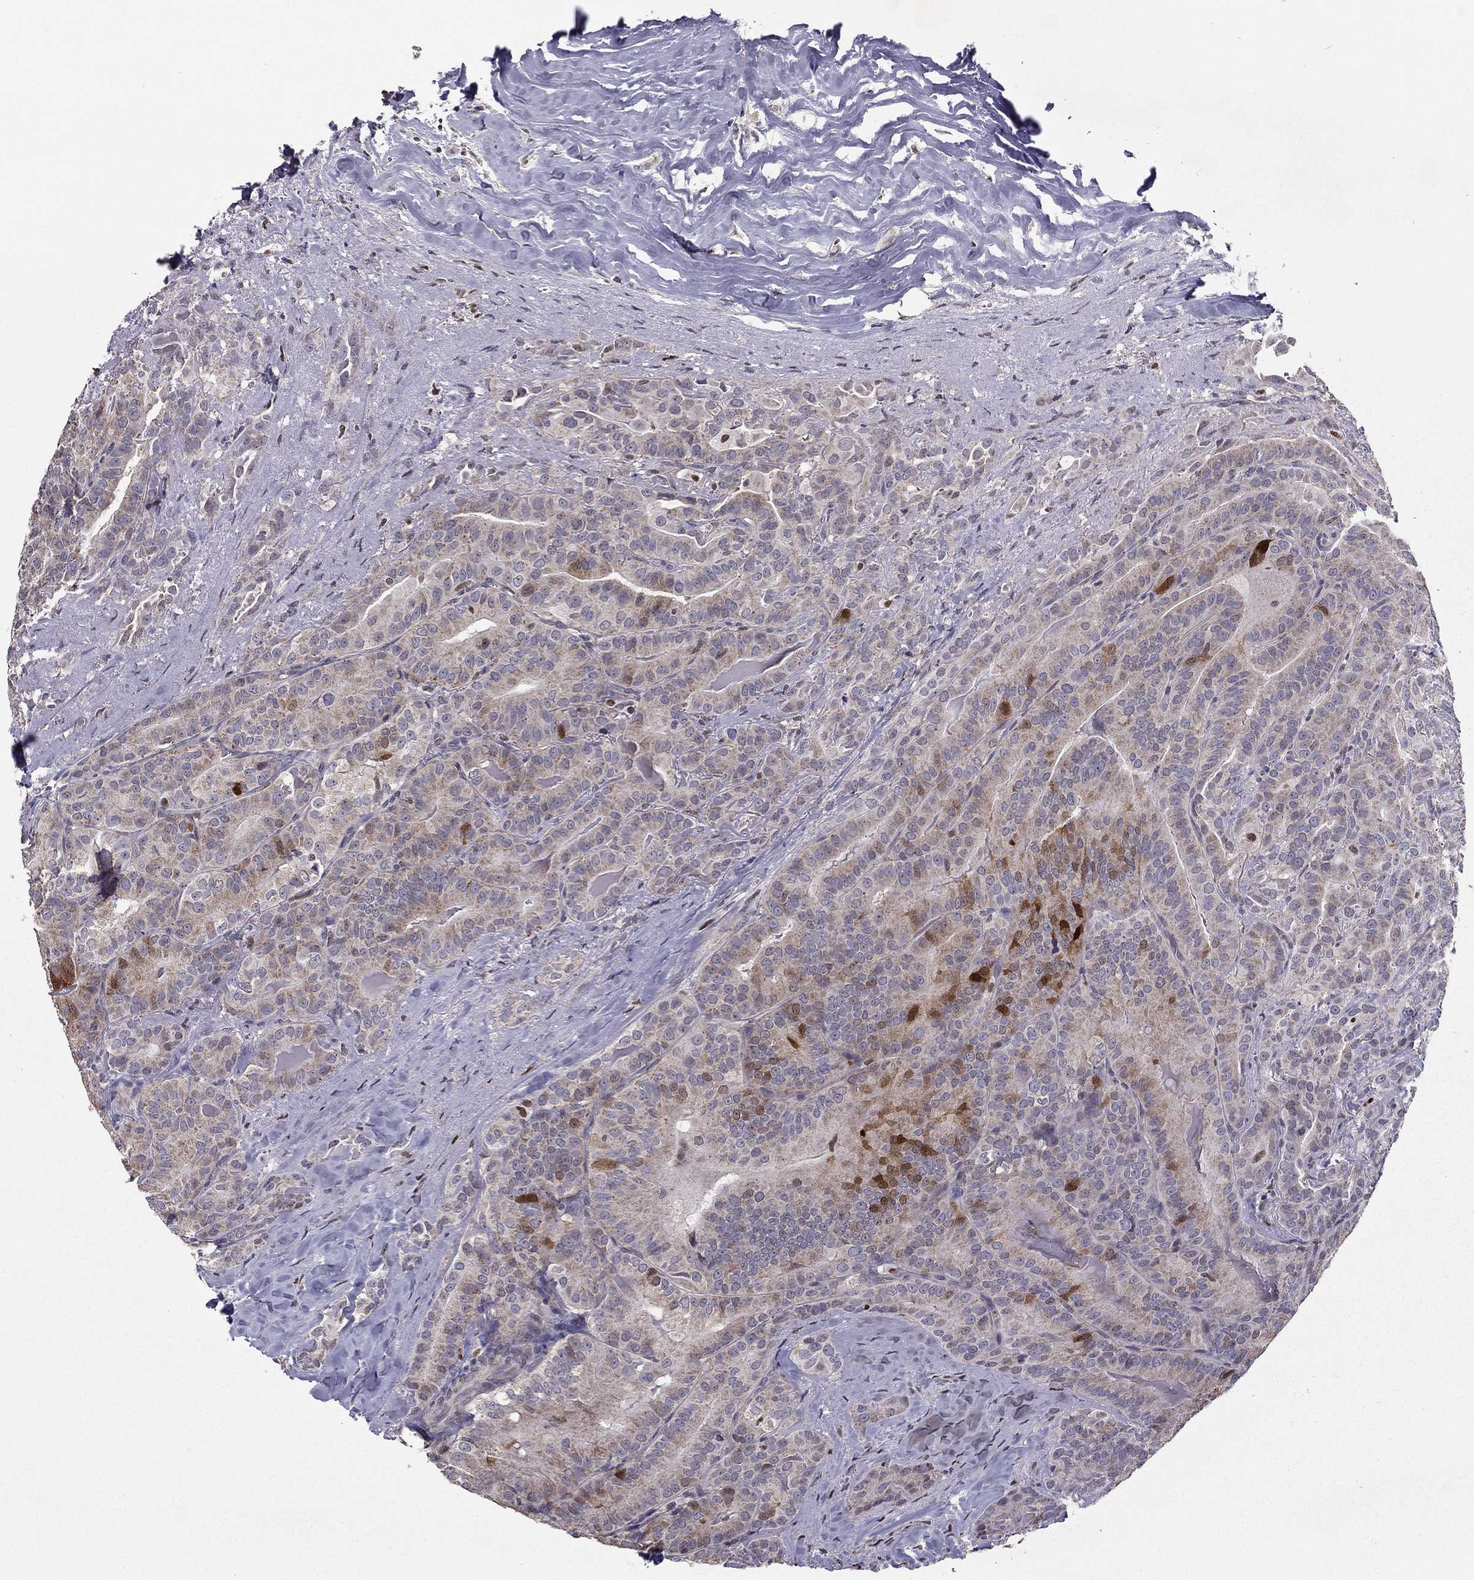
{"staining": {"intensity": "moderate", "quantity": "<25%", "location": "cytoplasmic/membranous"}, "tissue": "thyroid cancer", "cell_type": "Tumor cells", "image_type": "cancer", "snomed": [{"axis": "morphology", "description": "Papillary adenocarcinoma, NOS"}, {"axis": "topography", "description": "Thyroid gland"}], "caption": "A high-resolution histopathology image shows immunohistochemistry (IHC) staining of thyroid cancer (papillary adenocarcinoma), which shows moderate cytoplasmic/membranous positivity in approximately <25% of tumor cells.", "gene": "HCN1", "patient": {"sex": "male", "age": 61}}